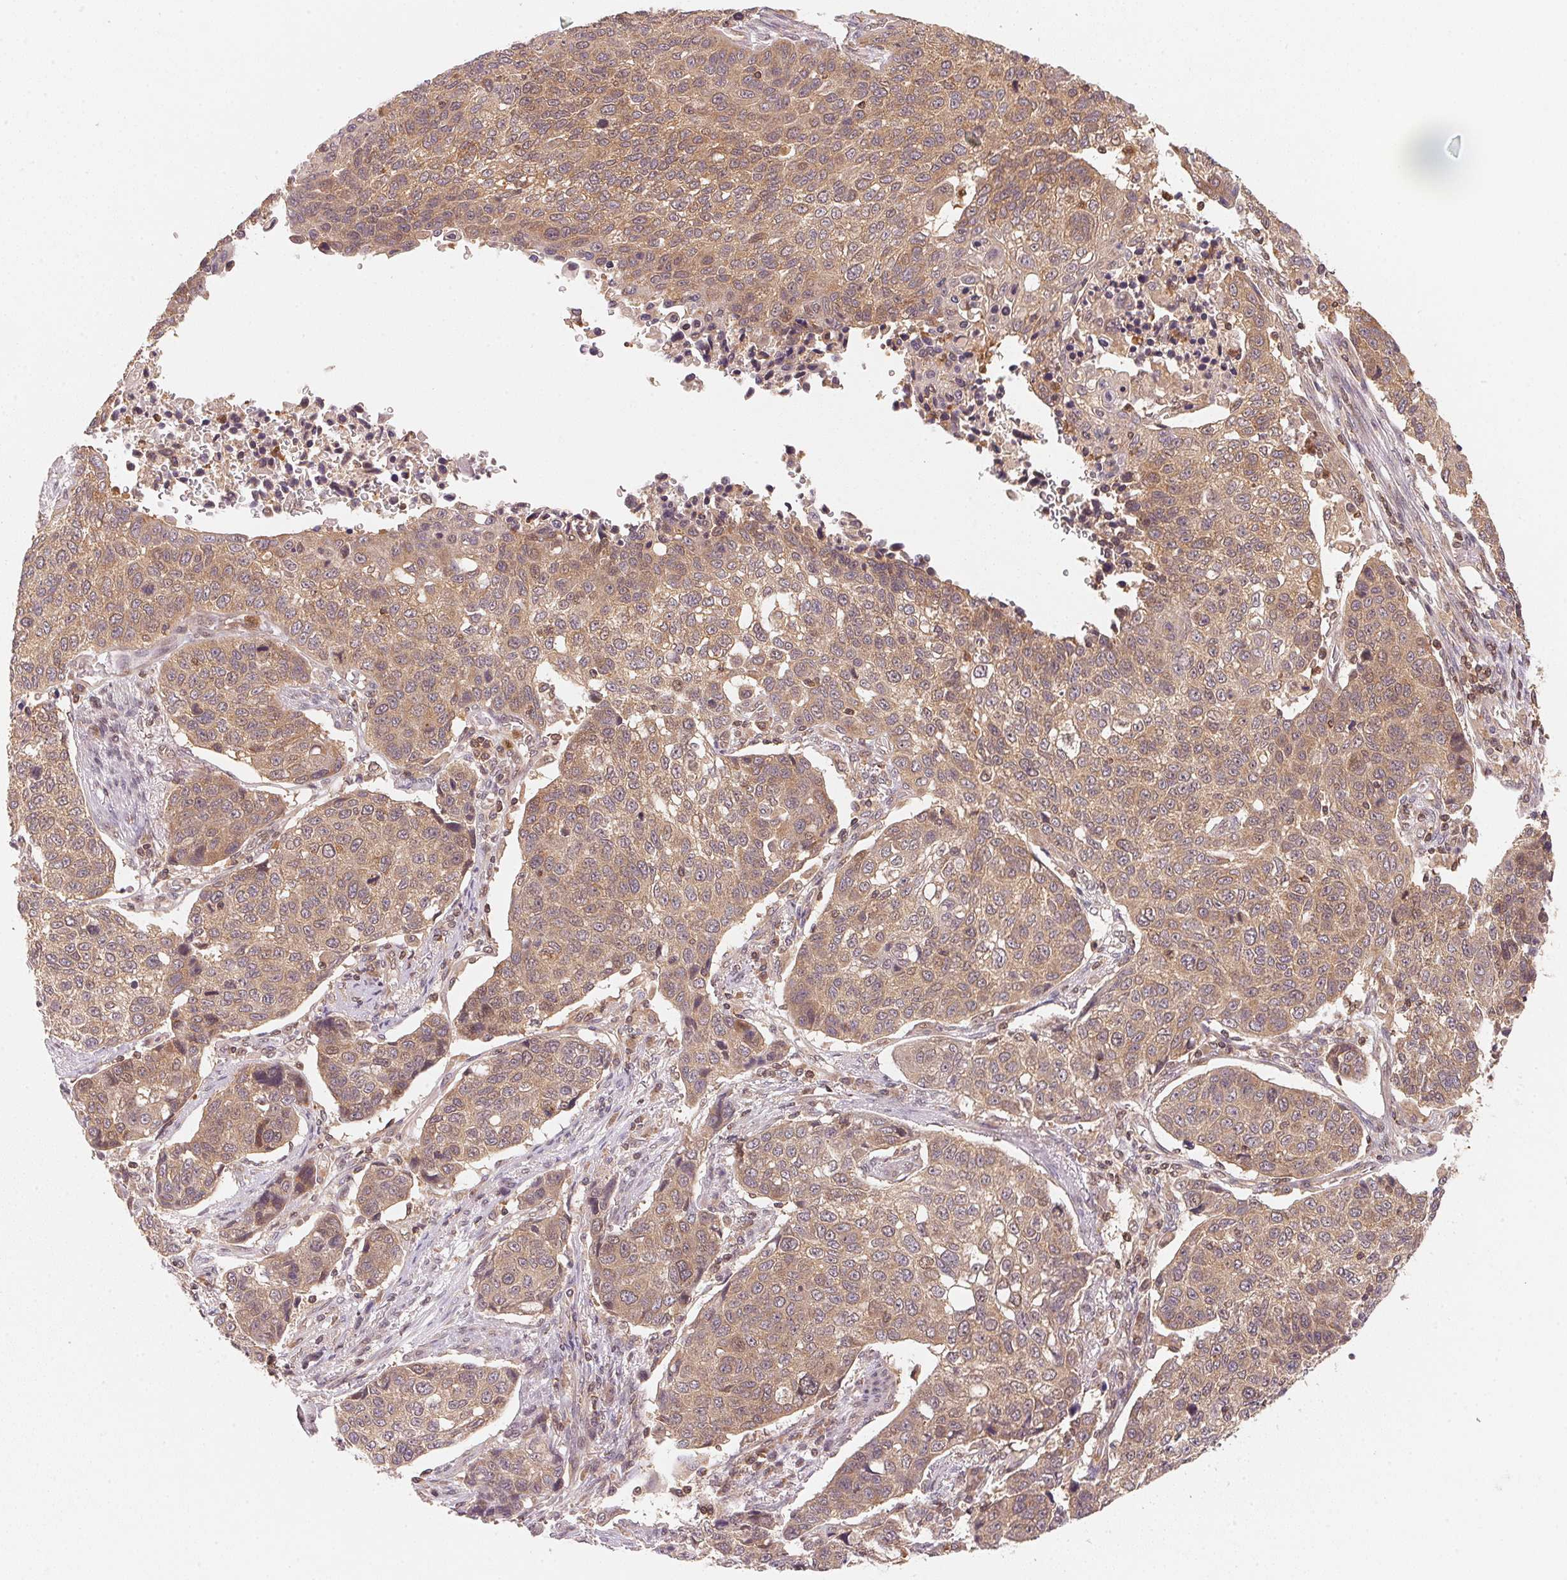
{"staining": {"intensity": "moderate", "quantity": ">75%", "location": "cytoplasmic/membranous"}, "tissue": "lung cancer", "cell_type": "Tumor cells", "image_type": "cancer", "snomed": [{"axis": "morphology", "description": "Squamous cell carcinoma, NOS"}, {"axis": "topography", "description": "Lymph node"}, {"axis": "topography", "description": "Lung"}], "caption": "About >75% of tumor cells in human squamous cell carcinoma (lung) exhibit moderate cytoplasmic/membranous protein positivity as visualized by brown immunohistochemical staining.", "gene": "CCDC102B", "patient": {"sex": "male", "age": 61}}